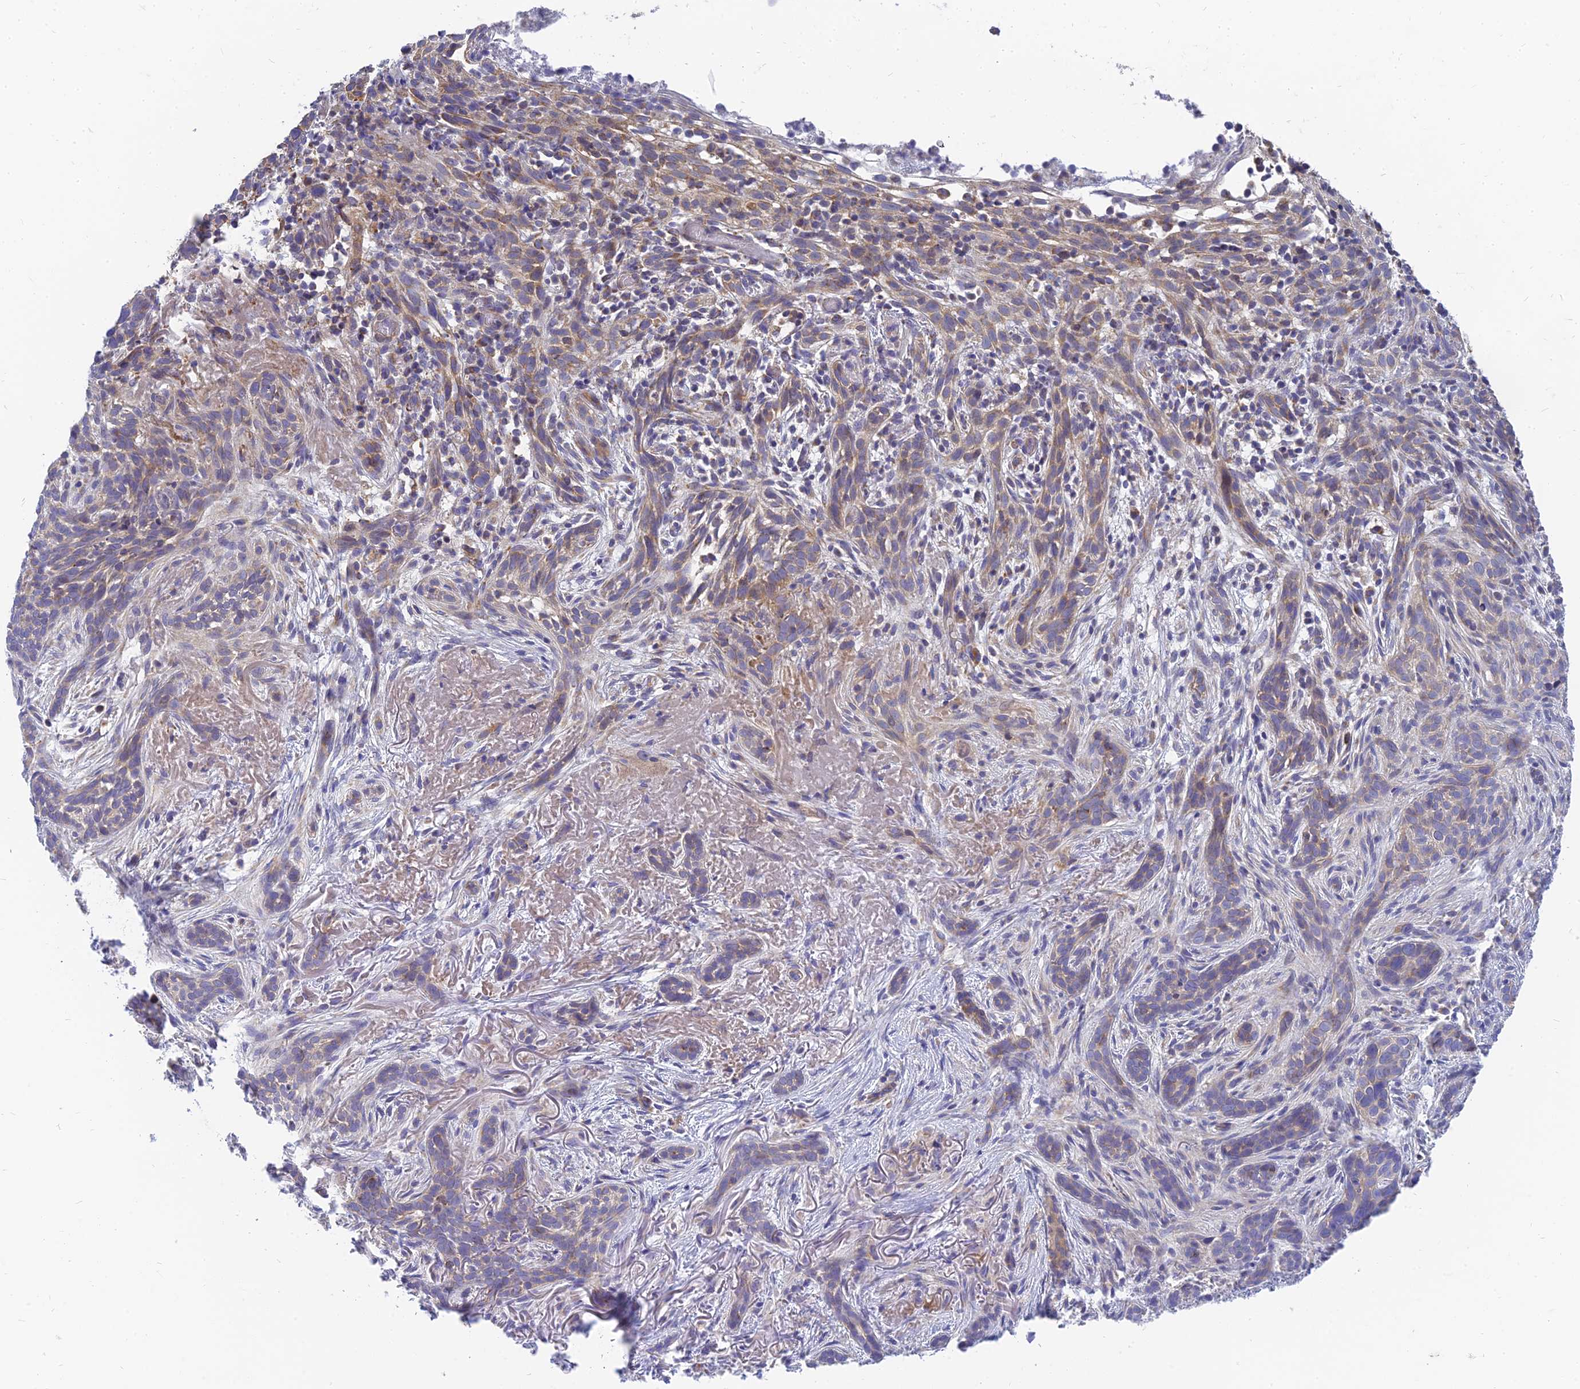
{"staining": {"intensity": "weak", "quantity": "25%-75%", "location": "cytoplasmic/membranous"}, "tissue": "skin cancer", "cell_type": "Tumor cells", "image_type": "cancer", "snomed": [{"axis": "morphology", "description": "Basal cell carcinoma"}, {"axis": "topography", "description": "Skin"}], "caption": "About 25%-75% of tumor cells in skin cancer reveal weak cytoplasmic/membranous protein positivity as visualized by brown immunohistochemical staining.", "gene": "MRPL15", "patient": {"sex": "male", "age": 71}}